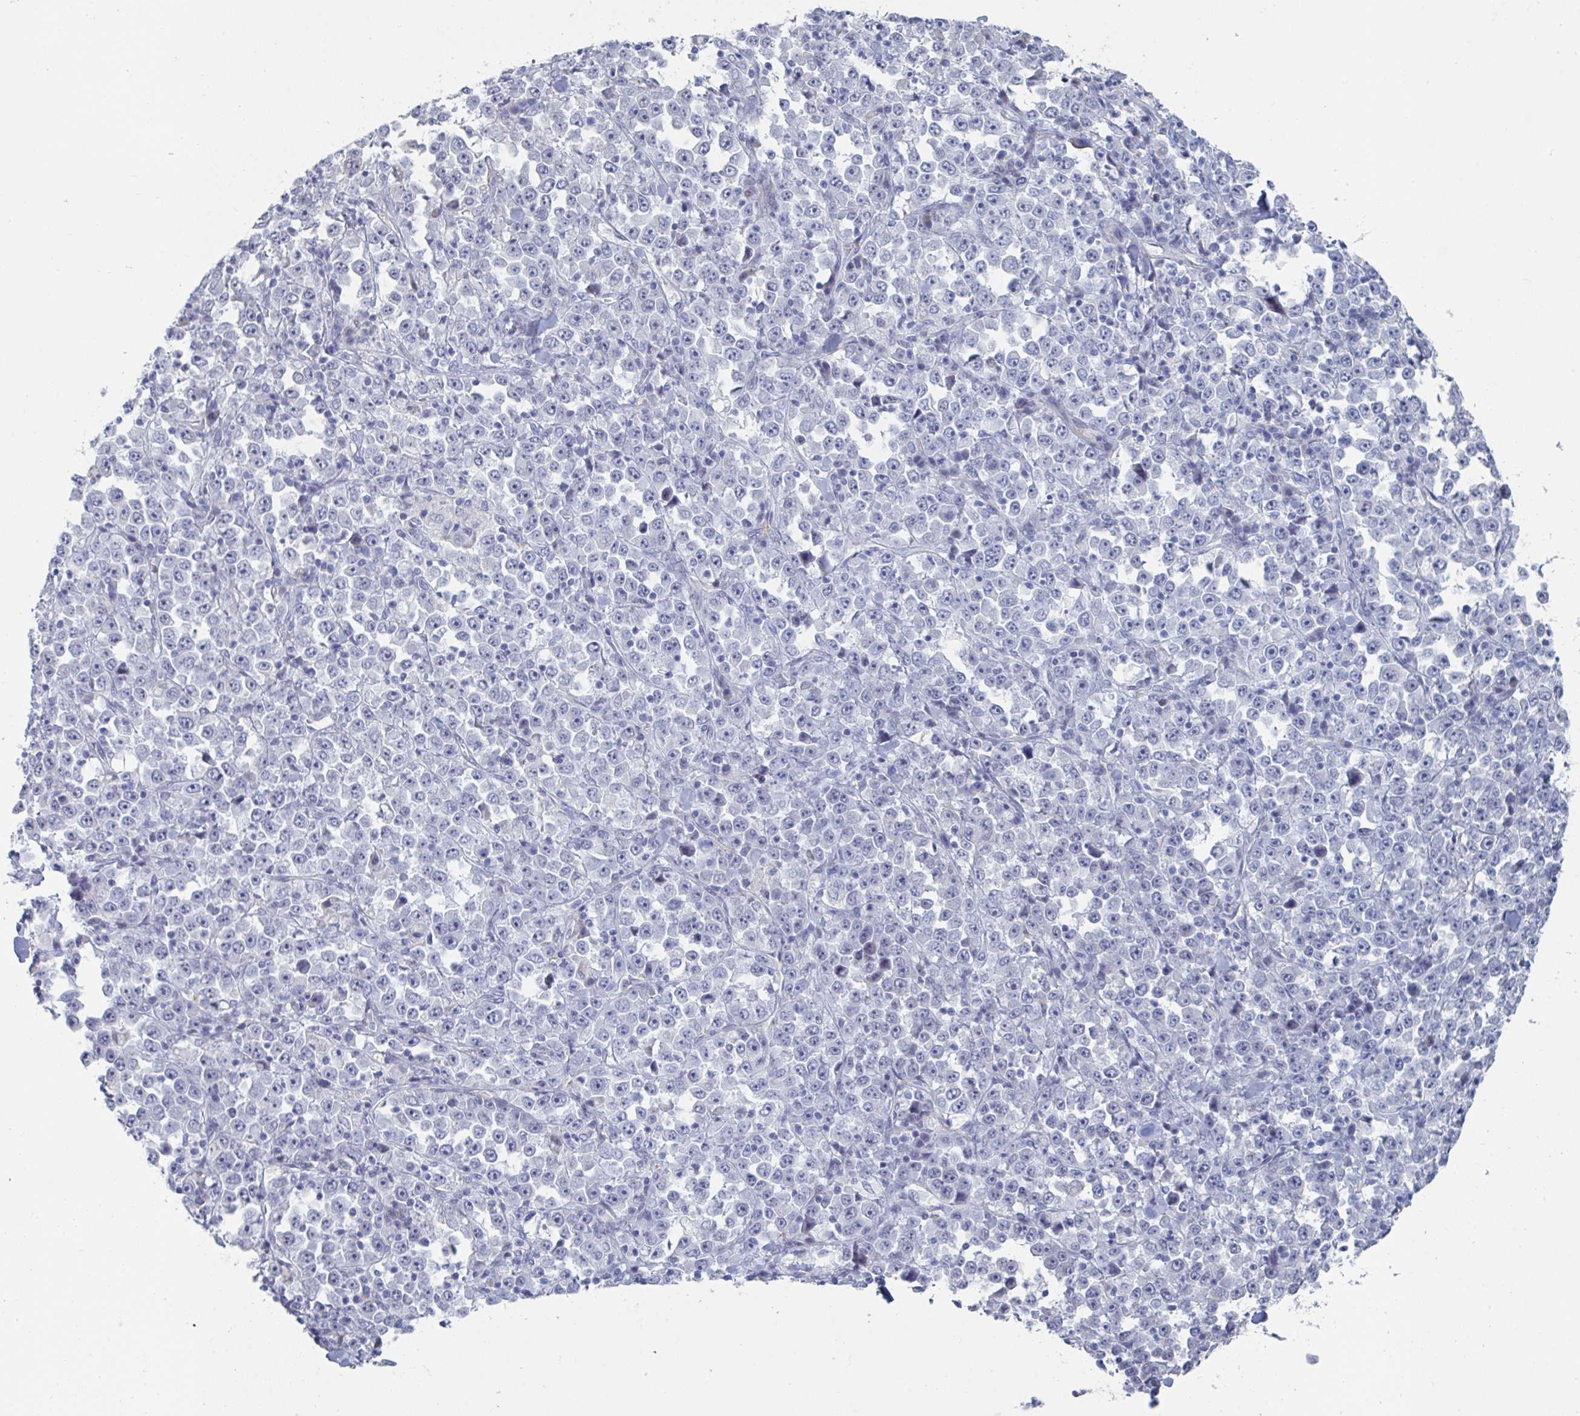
{"staining": {"intensity": "negative", "quantity": "none", "location": "none"}, "tissue": "stomach cancer", "cell_type": "Tumor cells", "image_type": "cancer", "snomed": [{"axis": "morphology", "description": "Normal tissue, NOS"}, {"axis": "morphology", "description": "Adenocarcinoma, NOS"}, {"axis": "topography", "description": "Stomach, upper"}, {"axis": "topography", "description": "Stomach"}], "caption": "DAB (3,3'-diaminobenzidine) immunohistochemical staining of human stomach cancer (adenocarcinoma) demonstrates no significant expression in tumor cells.", "gene": "FOXA1", "patient": {"sex": "male", "age": 59}}